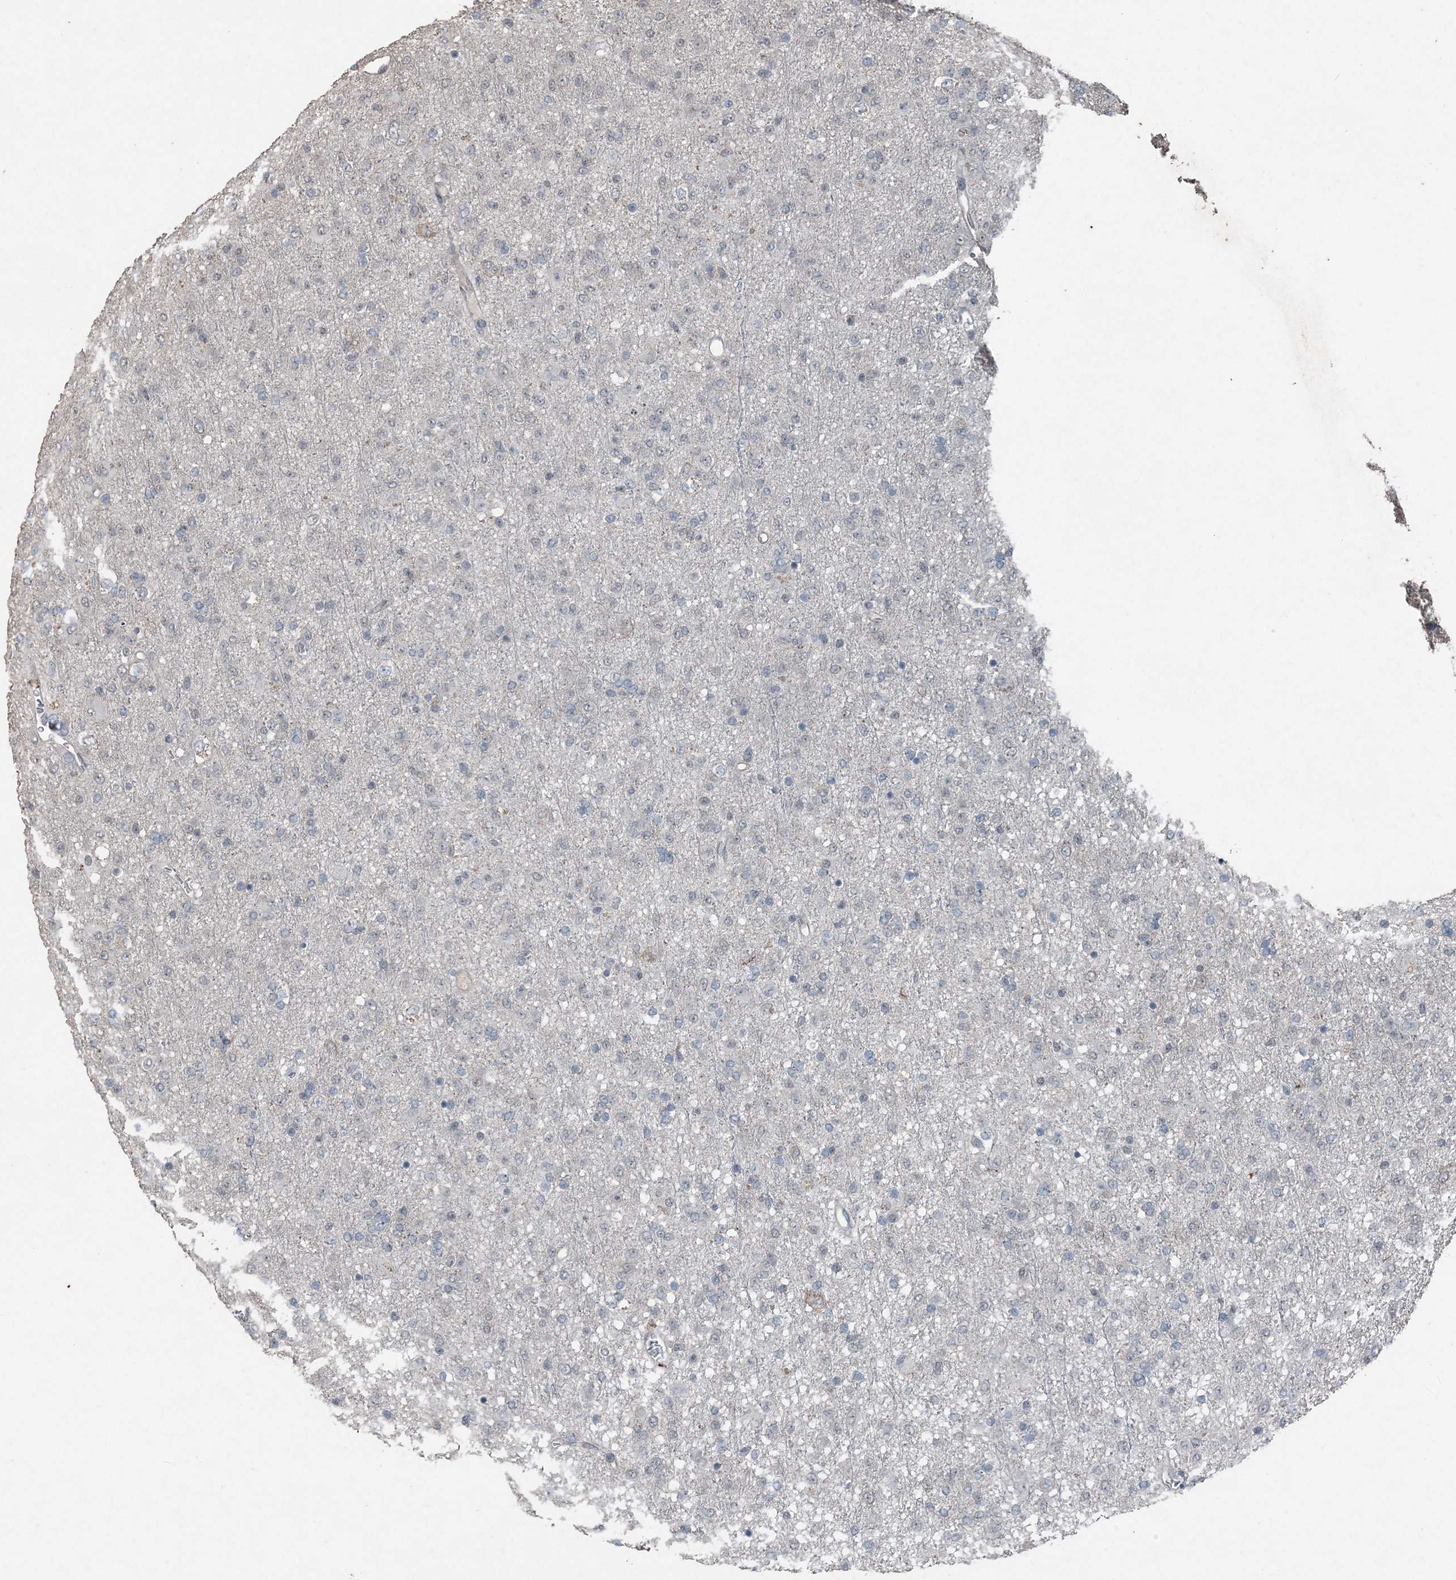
{"staining": {"intensity": "negative", "quantity": "none", "location": "none"}, "tissue": "glioma", "cell_type": "Tumor cells", "image_type": "cancer", "snomed": [{"axis": "morphology", "description": "Glioma, malignant, Low grade"}, {"axis": "topography", "description": "Brain"}], "caption": "The micrograph exhibits no significant expression in tumor cells of glioma.", "gene": "VSIG2", "patient": {"sex": "male", "age": 65}}